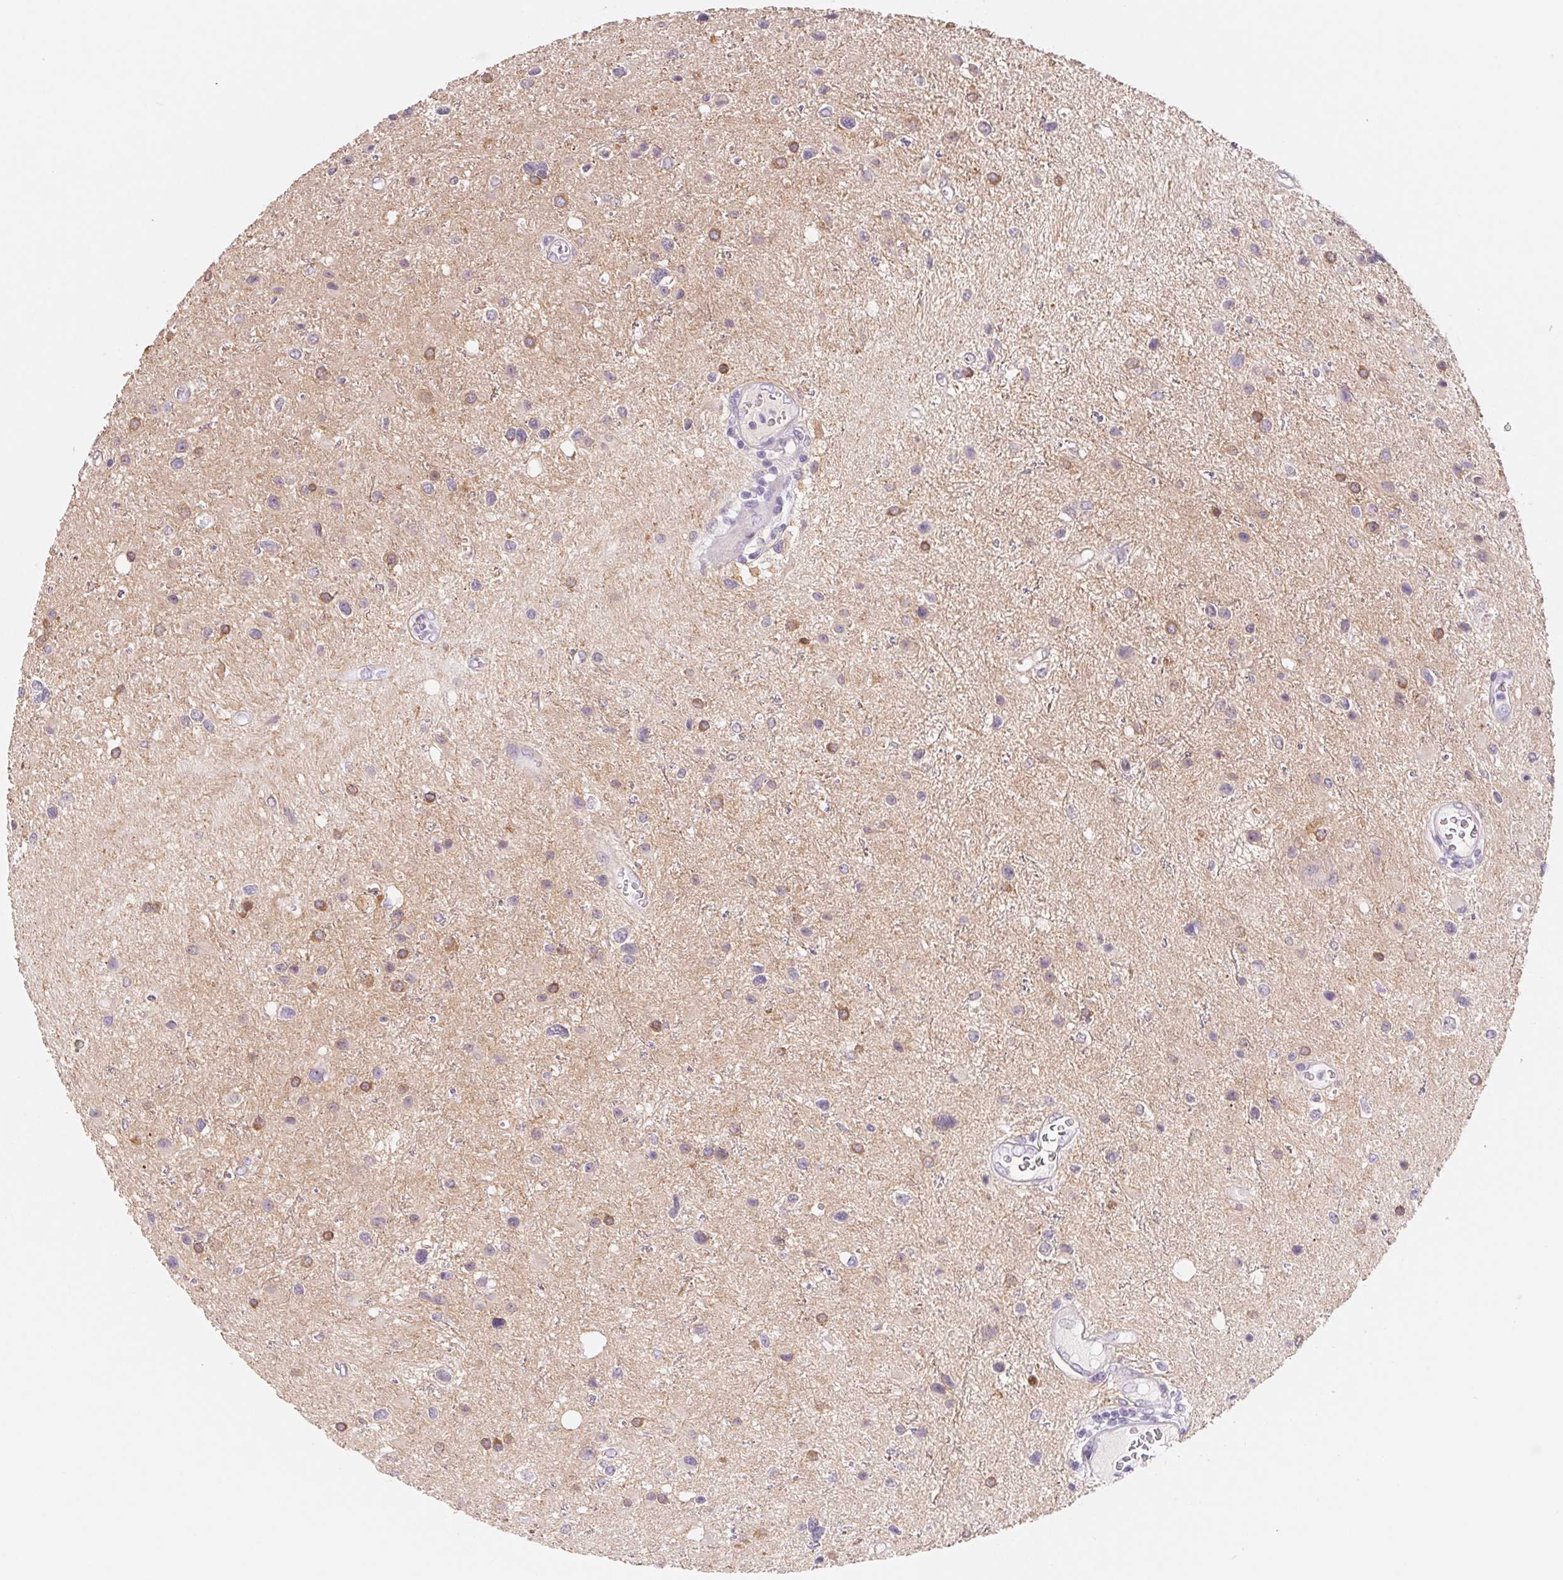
{"staining": {"intensity": "moderate", "quantity": "<25%", "location": "cytoplasmic/membranous"}, "tissue": "glioma", "cell_type": "Tumor cells", "image_type": "cancer", "snomed": [{"axis": "morphology", "description": "Glioma, malignant, Low grade"}, {"axis": "topography", "description": "Brain"}], "caption": "Brown immunohistochemical staining in human glioma exhibits moderate cytoplasmic/membranous positivity in approximately <25% of tumor cells.", "gene": "CTNND2", "patient": {"sex": "female", "age": 32}}